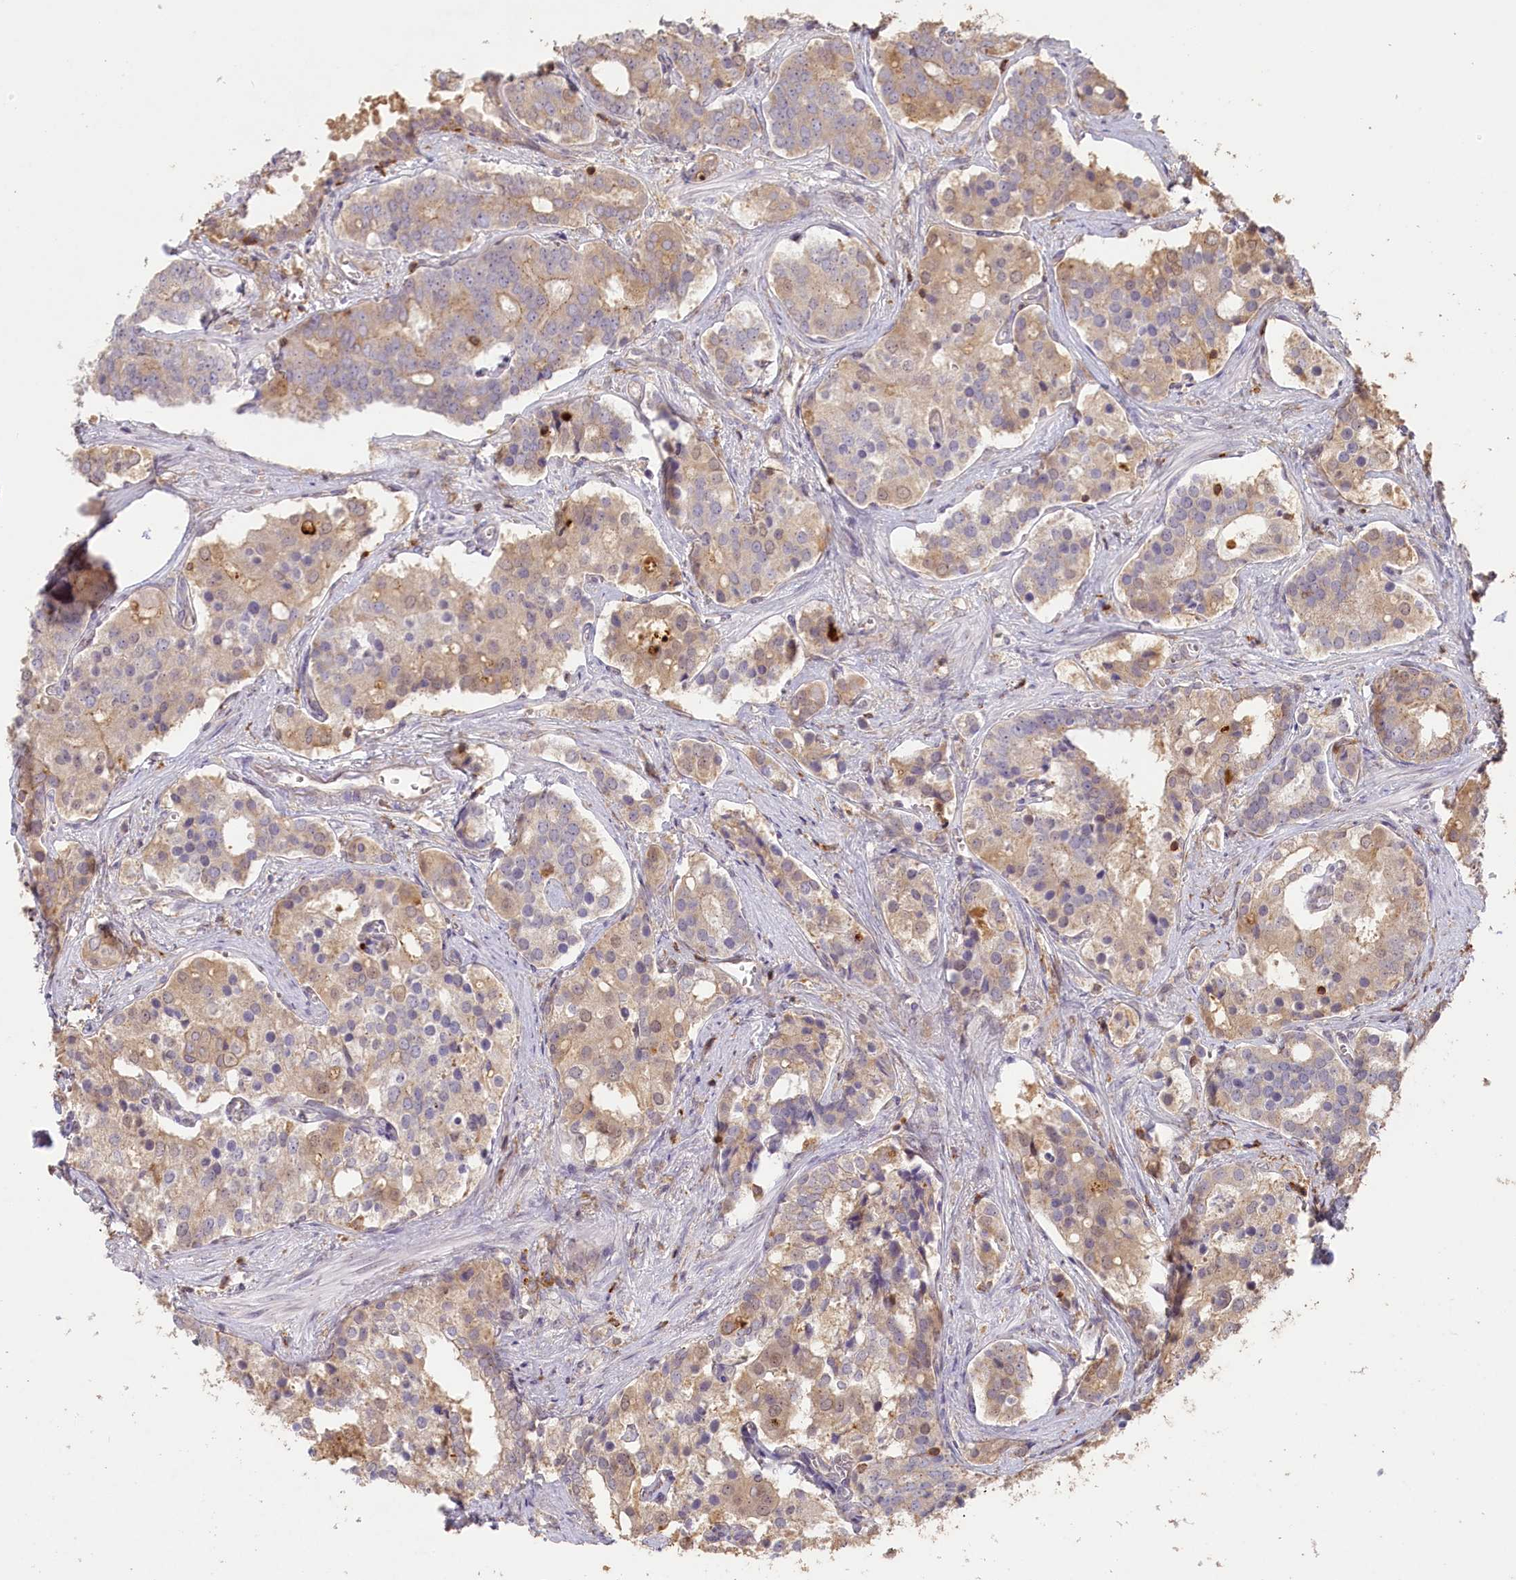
{"staining": {"intensity": "moderate", "quantity": "<25%", "location": "cytoplasmic/membranous"}, "tissue": "prostate cancer", "cell_type": "Tumor cells", "image_type": "cancer", "snomed": [{"axis": "morphology", "description": "Adenocarcinoma, High grade"}, {"axis": "topography", "description": "Prostate"}], "caption": "Immunohistochemical staining of prostate cancer (high-grade adenocarcinoma) displays low levels of moderate cytoplasmic/membranous protein staining in about <25% of tumor cells. The staining is performed using DAB brown chromogen to label protein expression. The nuclei are counter-stained blue using hematoxylin.", "gene": "MADD", "patient": {"sex": "male", "age": 67}}